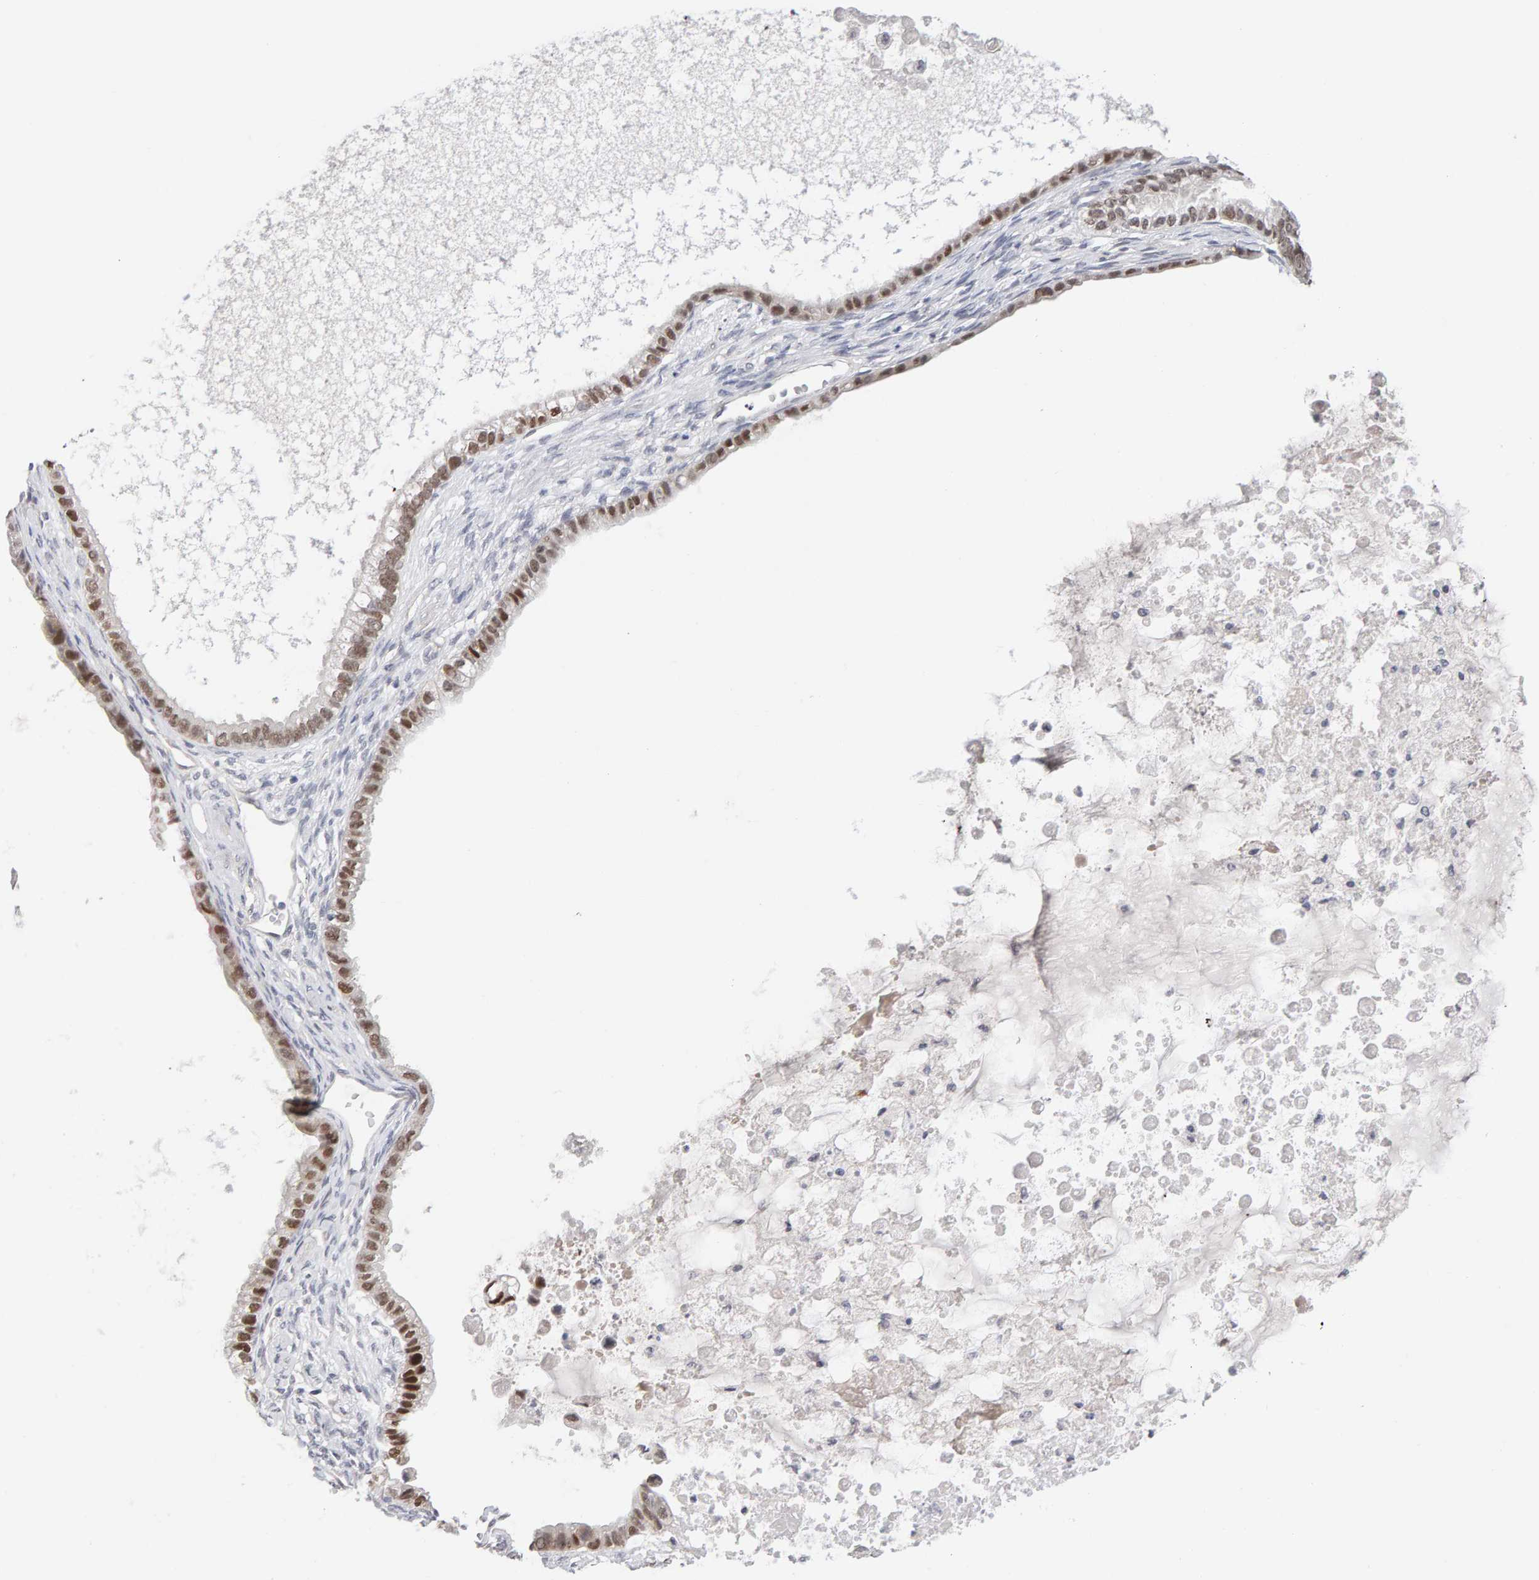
{"staining": {"intensity": "weak", "quantity": ">75%", "location": "nuclear"}, "tissue": "ovarian cancer", "cell_type": "Tumor cells", "image_type": "cancer", "snomed": [{"axis": "morphology", "description": "Cystadenocarcinoma, mucinous, NOS"}, {"axis": "topography", "description": "Ovary"}], "caption": "A high-resolution micrograph shows IHC staining of mucinous cystadenocarcinoma (ovarian), which displays weak nuclear staining in about >75% of tumor cells.", "gene": "HNF4A", "patient": {"sex": "female", "age": 80}}